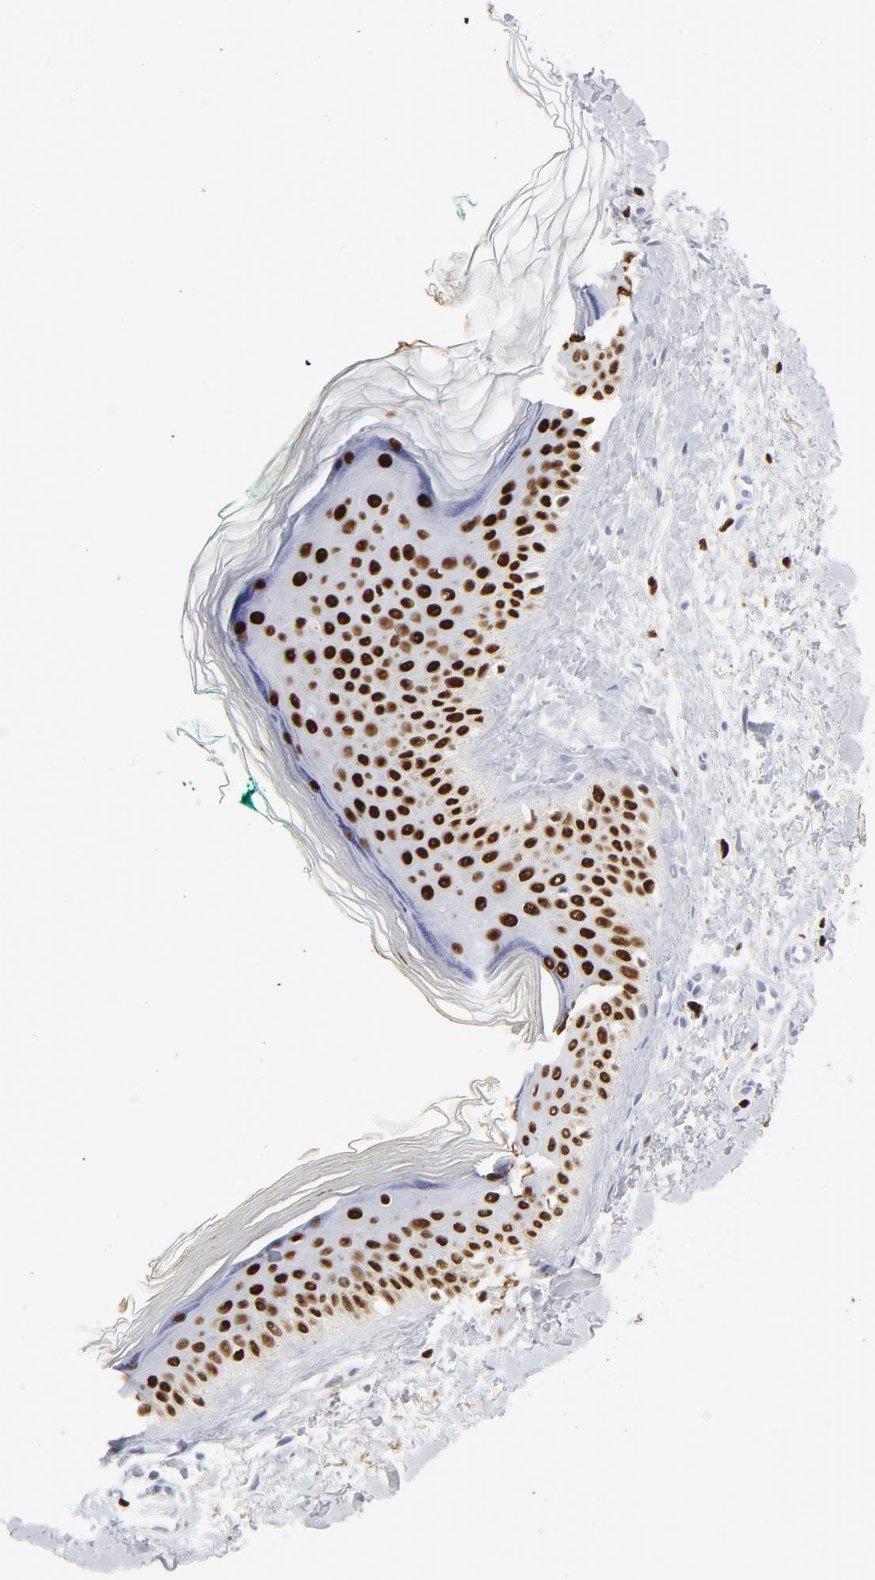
{"staining": {"intensity": "strong", "quantity": "25%-75%", "location": "nuclear"}, "tissue": "skin", "cell_type": "Fibroblasts", "image_type": "normal", "snomed": [{"axis": "morphology", "description": "Normal tissue, NOS"}, {"axis": "topography", "description": "Skin"}], "caption": "A high amount of strong nuclear staining is present in about 25%-75% of fibroblasts in benign skin.", "gene": "SMARCC2", "patient": {"sex": "male", "age": 71}}